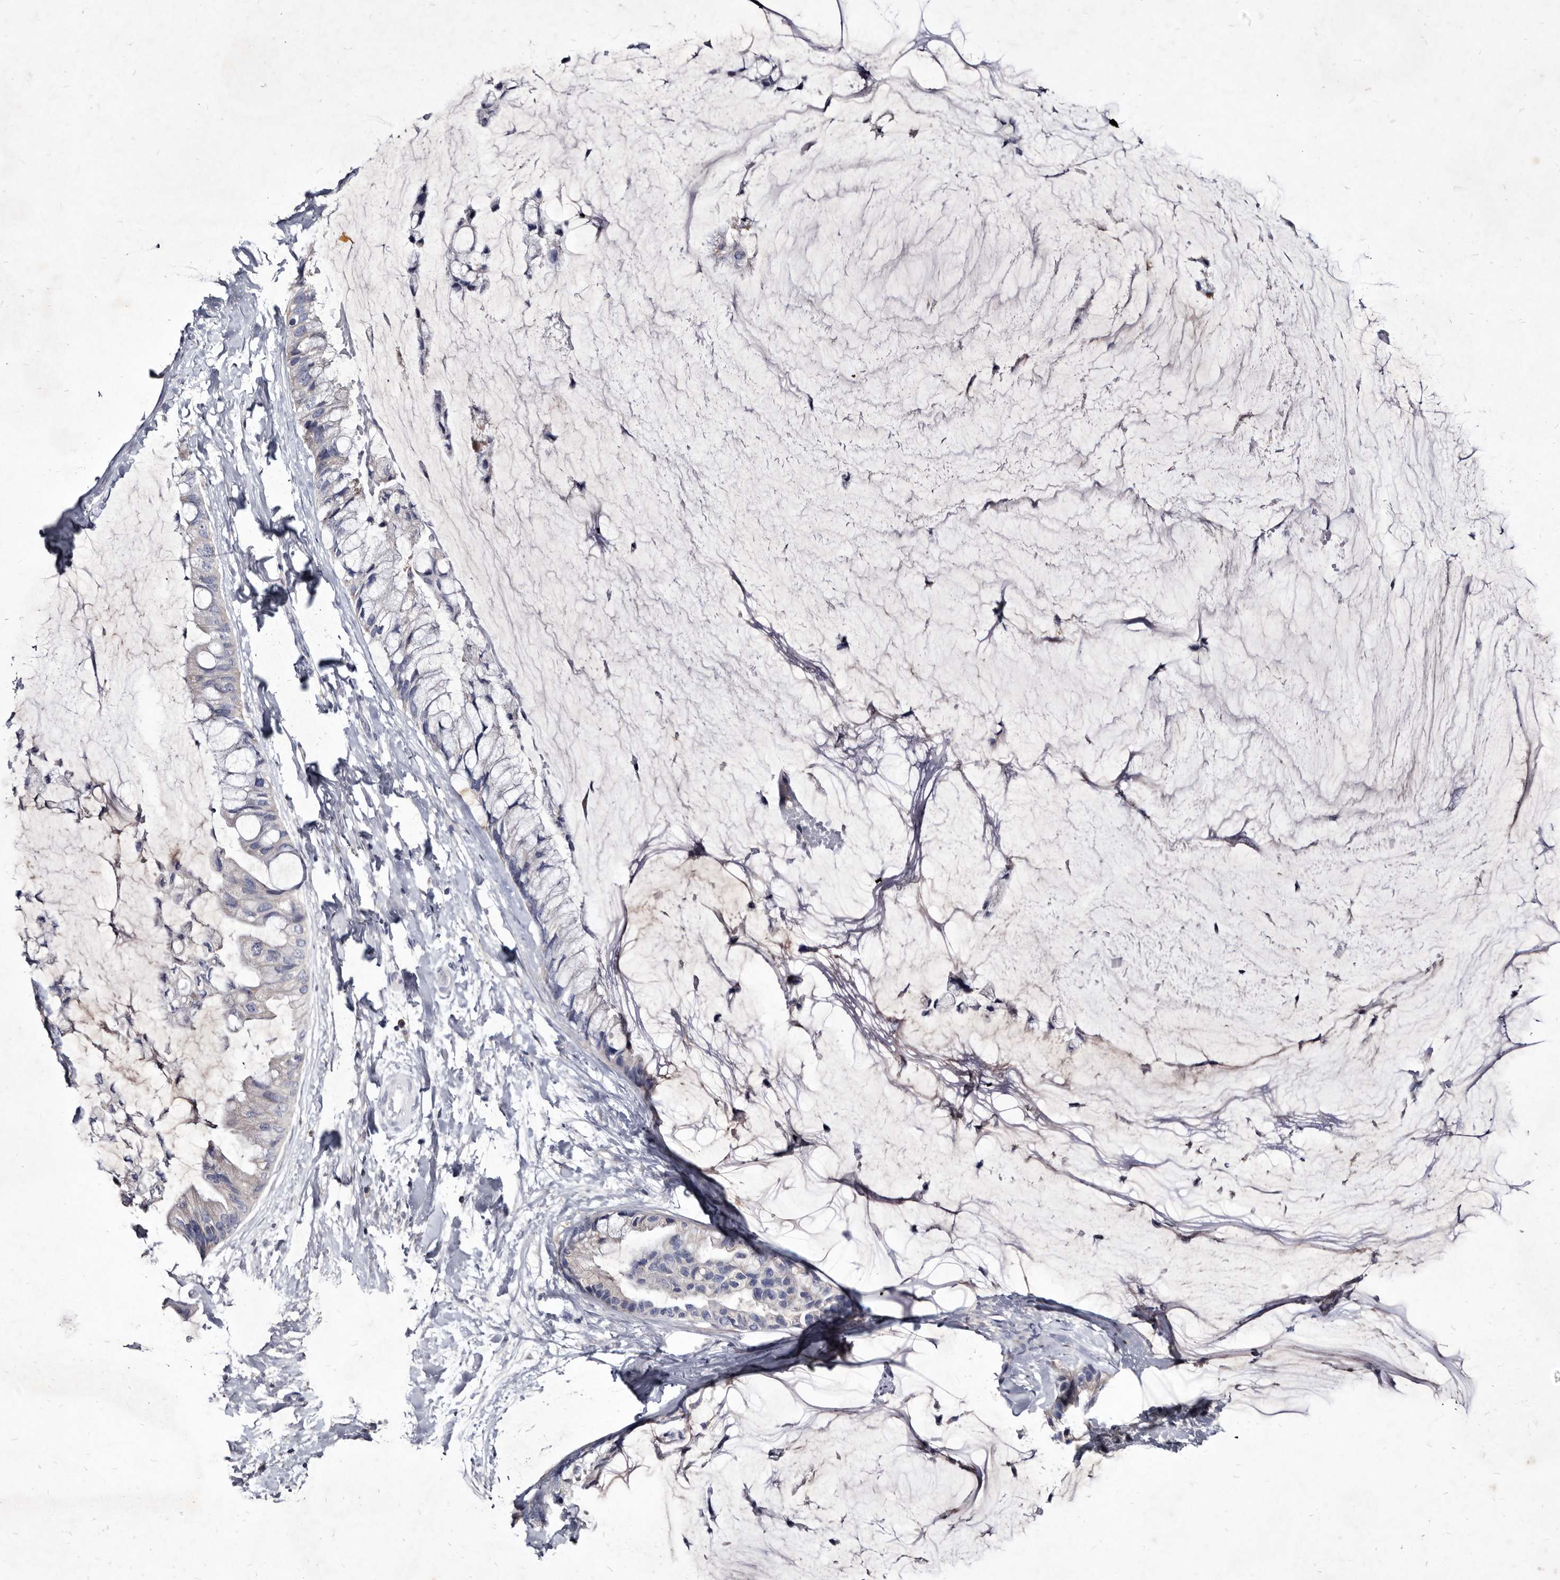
{"staining": {"intensity": "negative", "quantity": "none", "location": "none"}, "tissue": "ovarian cancer", "cell_type": "Tumor cells", "image_type": "cancer", "snomed": [{"axis": "morphology", "description": "Cystadenocarcinoma, mucinous, NOS"}, {"axis": "topography", "description": "Ovary"}], "caption": "Tumor cells are negative for brown protein staining in mucinous cystadenocarcinoma (ovarian). (Immunohistochemistry (ihc), brightfield microscopy, high magnification).", "gene": "SLC39A2", "patient": {"sex": "female", "age": 39}}